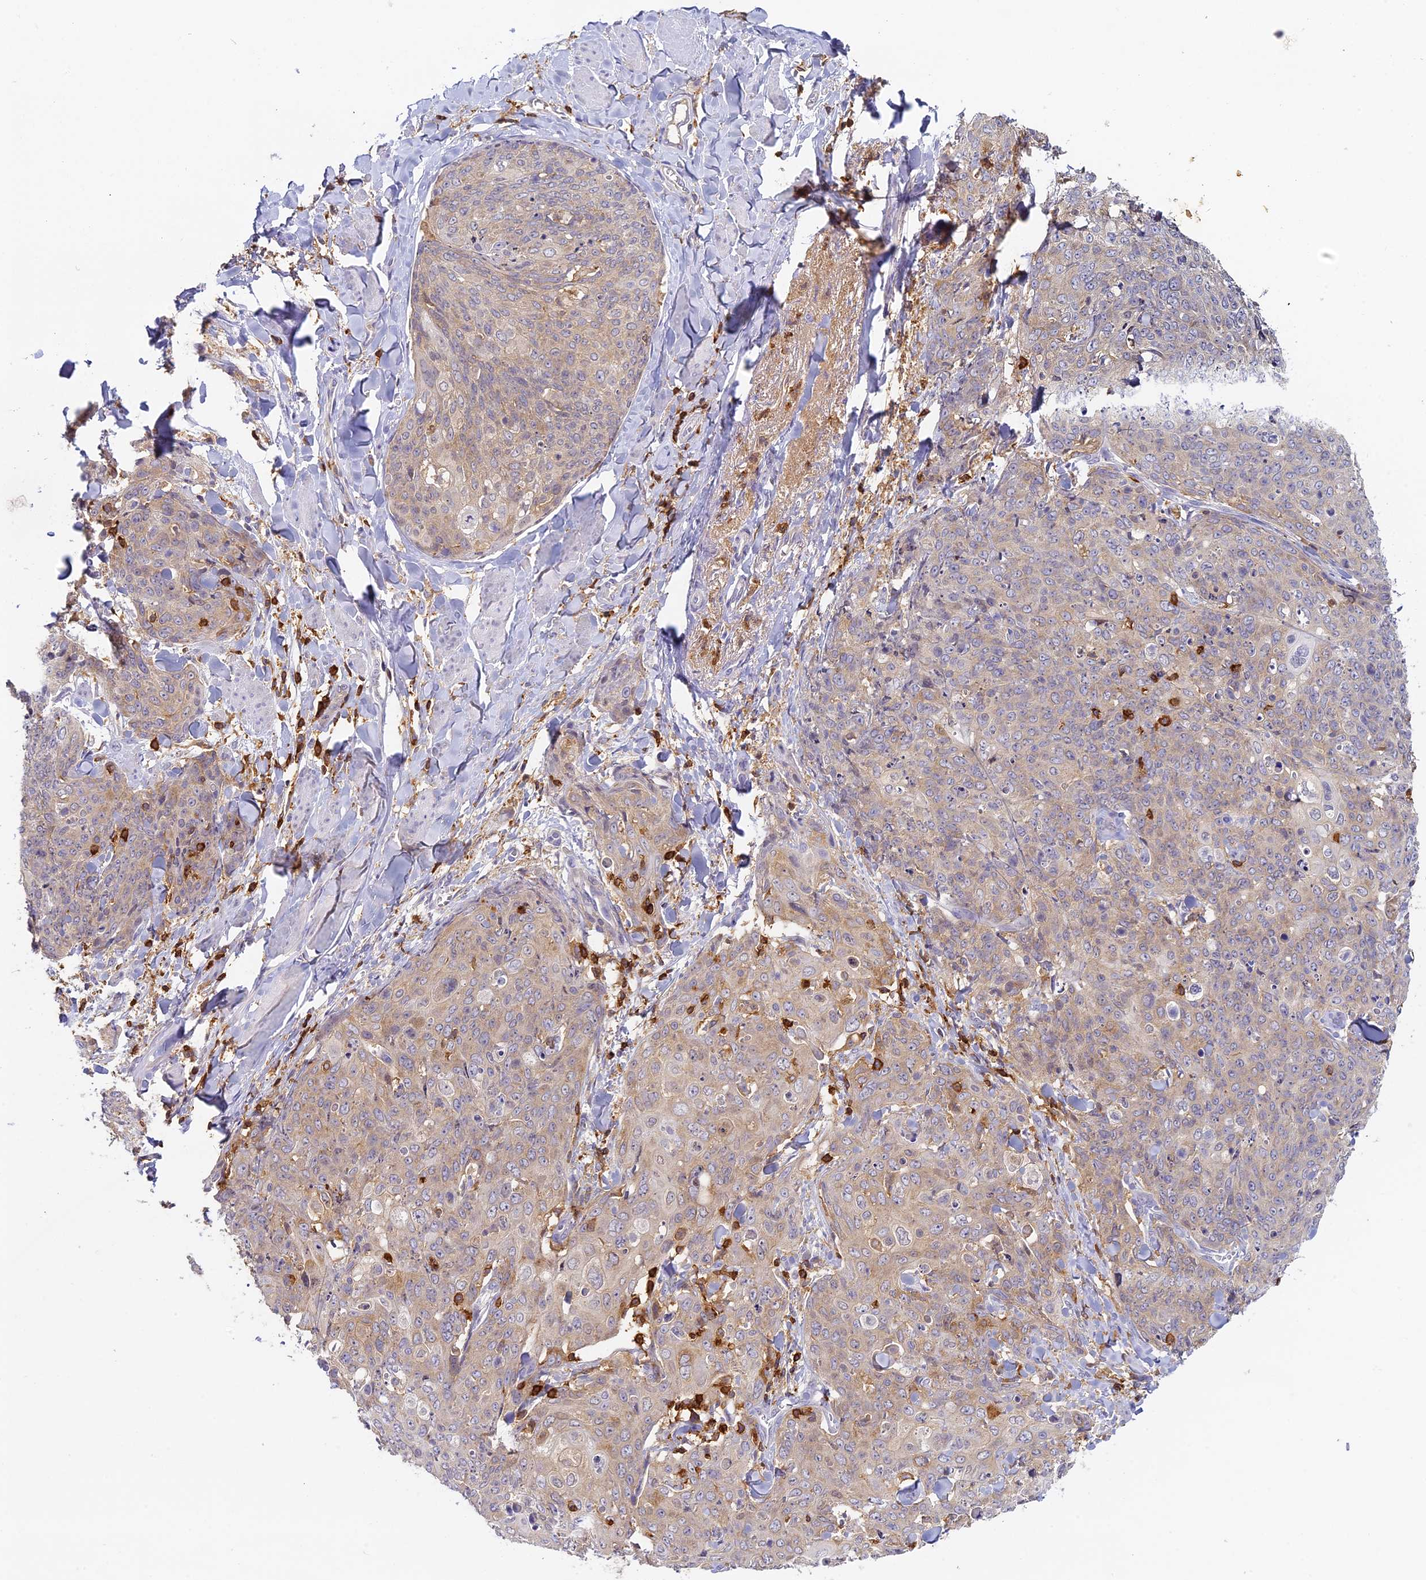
{"staining": {"intensity": "weak", "quantity": "25%-75%", "location": "cytoplasmic/membranous"}, "tissue": "skin cancer", "cell_type": "Tumor cells", "image_type": "cancer", "snomed": [{"axis": "morphology", "description": "Squamous cell carcinoma, NOS"}, {"axis": "topography", "description": "Skin"}, {"axis": "topography", "description": "Vulva"}], "caption": "IHC (DAB) staining of human squamous cell carcinoma (skin) demonstrates weak cytoplasmic/membranous protein expression in approximately 25%-75% of tumor cells. Using DAB (brown) and hematoxylin (blue) stains, captured at high magnification using brightfield microscopy.", "gene": "FYB1", "patient": {"sex": "female", "age": 85}}